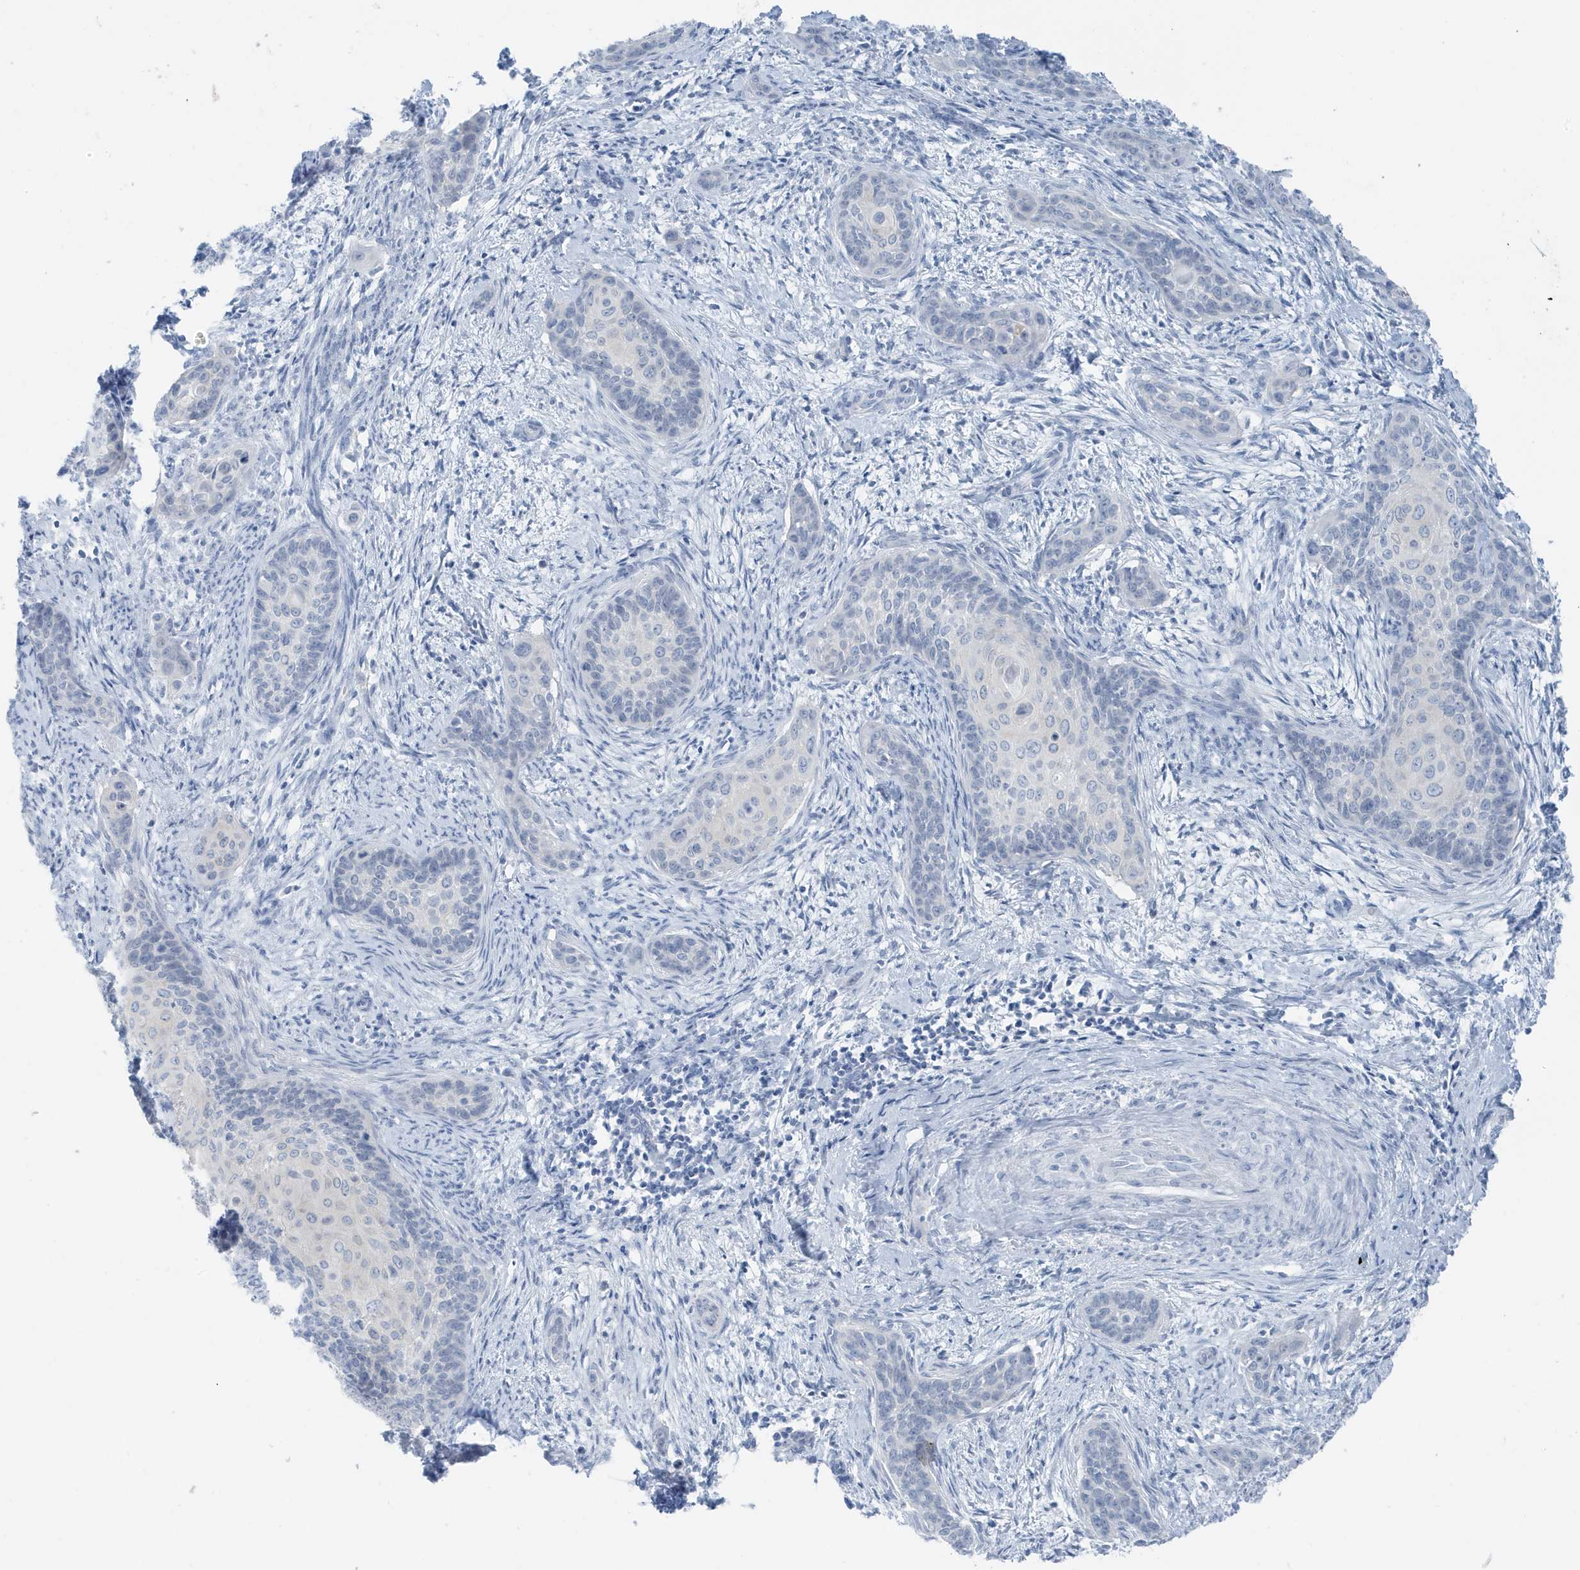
{"staining": {"intensity": "negative", "quantity": "none", "location": "none"}, "tissue": "cervical cancer", "cell_type": "Tumor cells", "image_type": "cancer", "snomed": [{"axis": "morphology", "description": "Squamous cell carcinoma, NOS"}, {"axis": "topography", "description": "Cervix"}], "caption": "The histopathology image displays no staining of tumor cells in squamous cell carcinoma (cervical).", "gene": "ZFP64", "patient": {"sex": "female", "age": 33}}